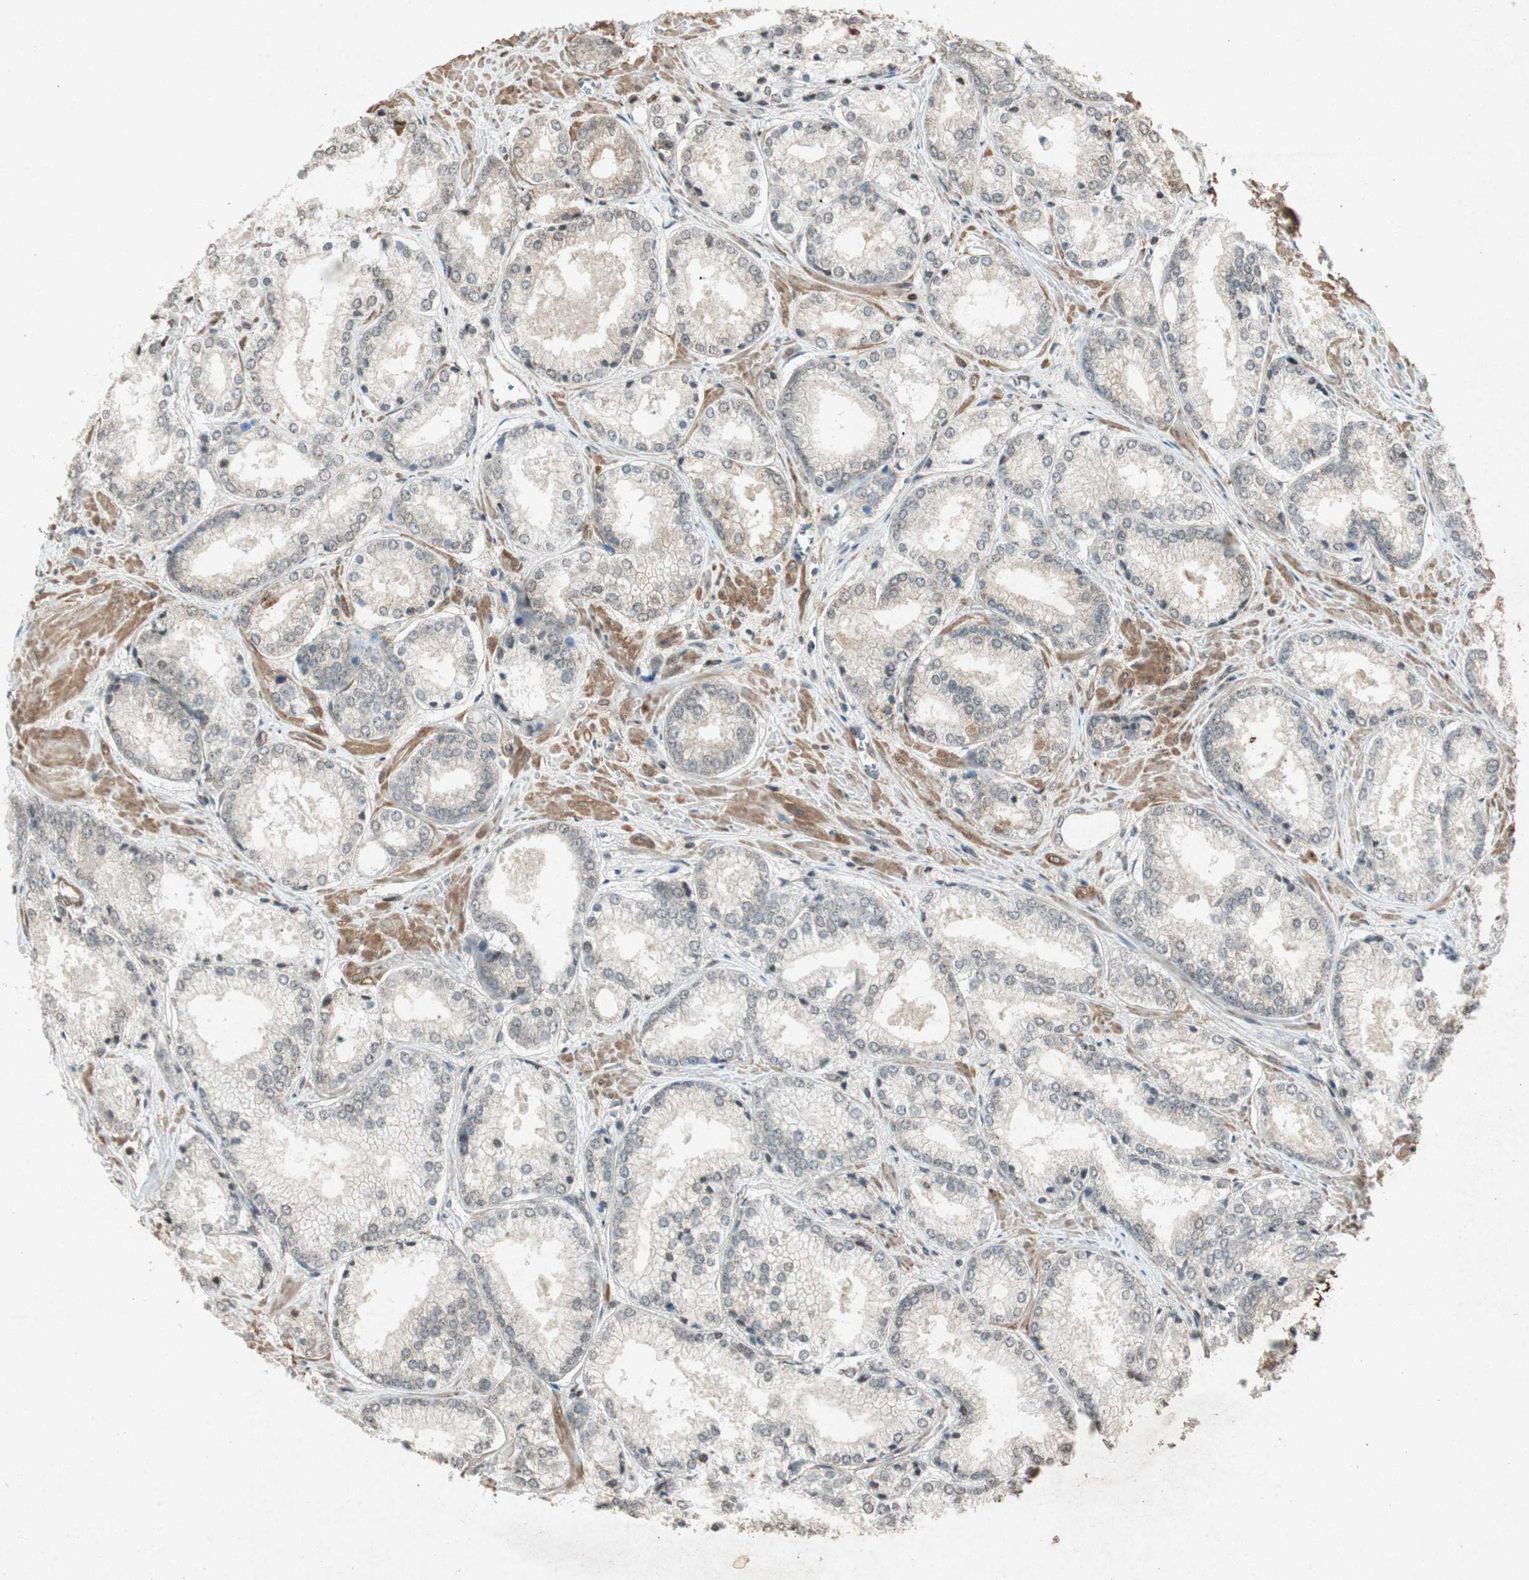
{"staining": {"intensity": "negative", "quantity": "none", "location": "none"}, "tissue": "prostate cancer", "cell_type": "Tumor cells", "image_type": "cancer", "snomed": [{"axis": "morphology", "description": "Adenocarcinoma, Low grade"}, {"axis": "topography", "description": "Prostate"}], "caption": "IHC histopathology image of neoplastic tissue: human prostate low-grade adenocarcinoma stained with DAB (3,3'-diaminobenzidine) reveals no significant protein positivity in tumor cells.", "gene": "PRKG1", "patient": {"sex": "male", "age": 64}}